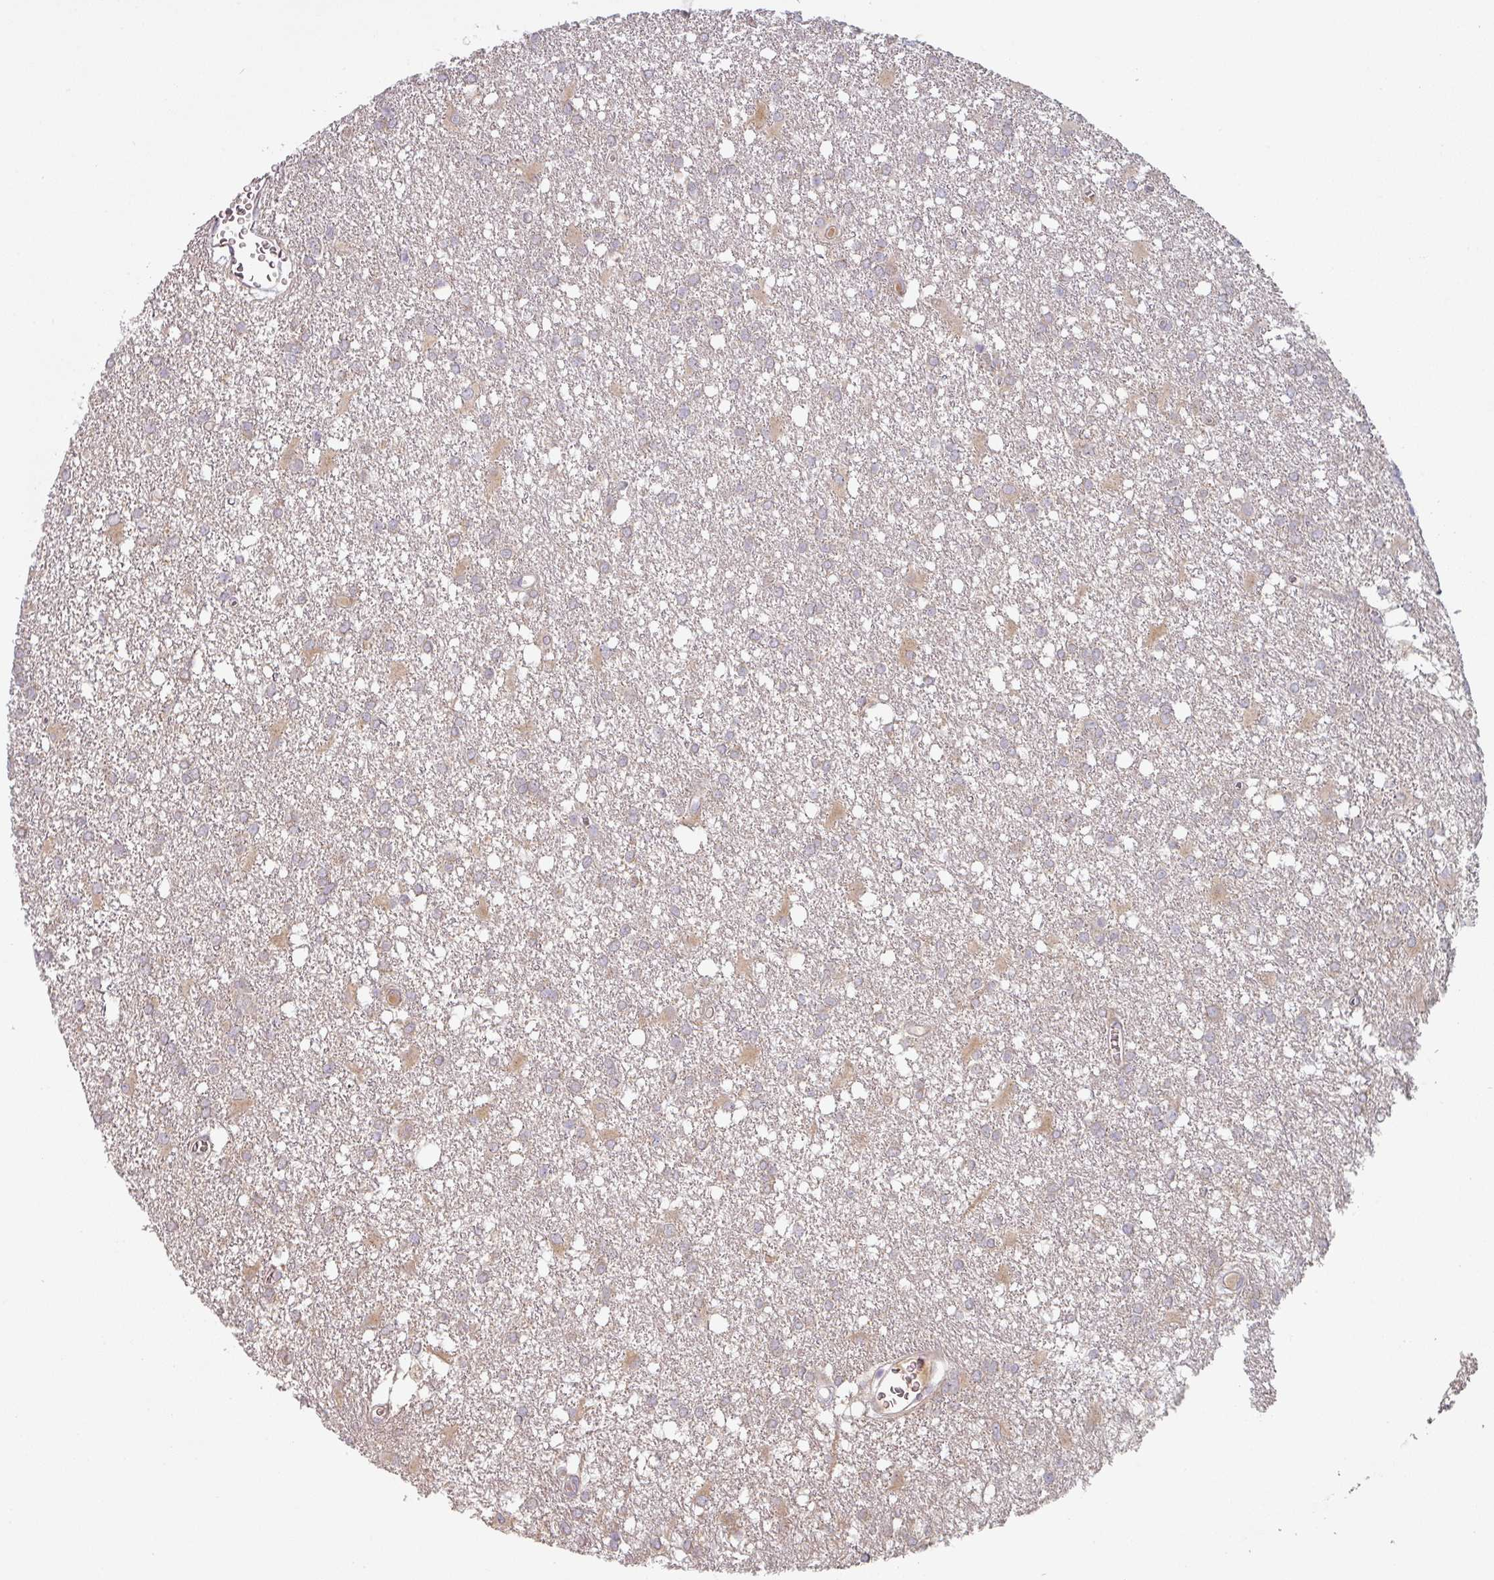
{"staining": {"intensity": "weak", "quantity": "25%-75%", "location": "cytoplasmic/membranous"}, "tissue": "glioma", "cell_type": "Tumor cells", "image_type": "cancer", "snomed": [{"axis": "morphology", "description": "Glioma, malignant, High grade"}, {"axis": "topography", "description": "Brain"}], "caption": "This histopathology image shows high-grade glioma (malignant) stained with immunohistochemistry (IHC) to label a protein in brown. The cytoplasmic/membranous of tumor cells show weak positivity for the protein. Nuclei are counter-stained blue.", "gene": "PRODH2", "patient": {"sex": "male", "age": 48}}